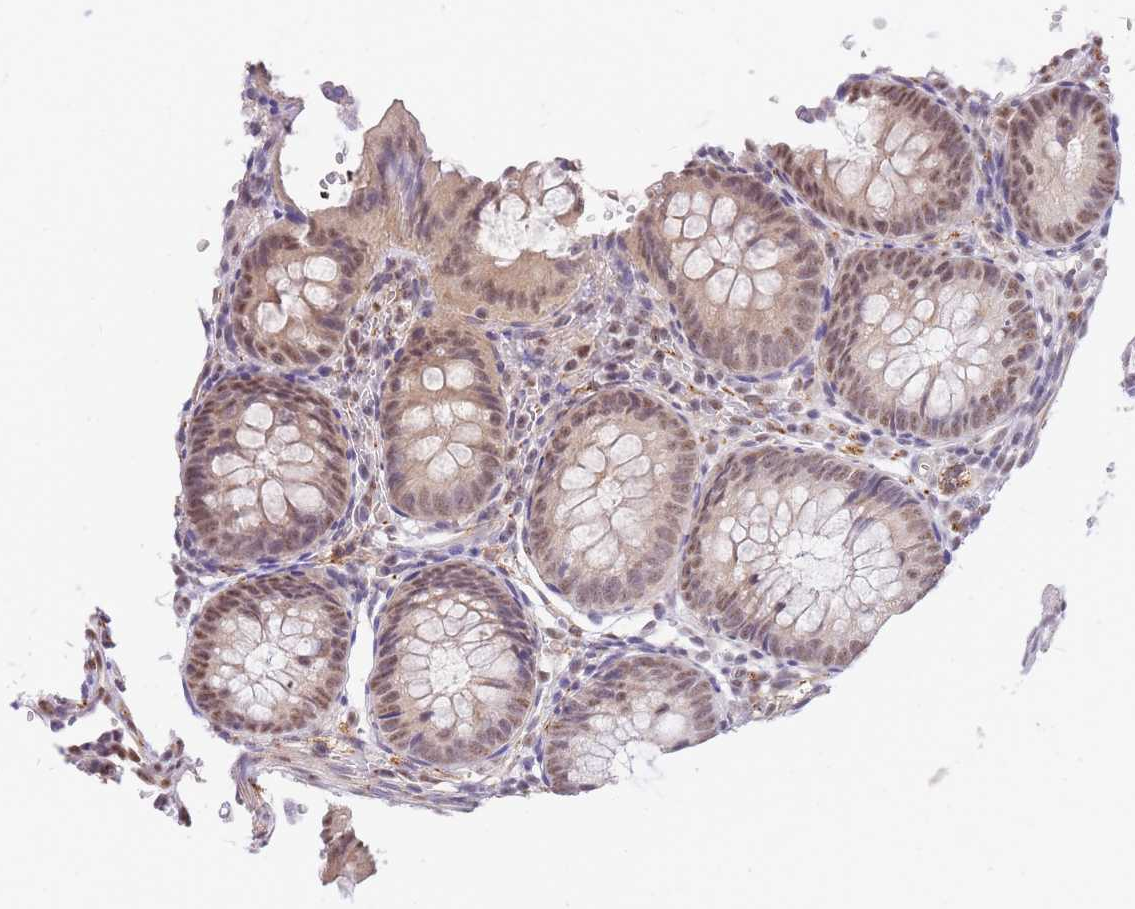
{"staining": {"intensity": "weak", "quantity": "25%-75%", "location": "cytoplasmic/membranous,nuclear"}, "tissue": "appendix", "cell_type": "Glandular cells", "image_type": "normal", "snomed": [{"axis": "morphology", "description": "Normal tissue, NOS"}, {"axis": "topography", "description": "Appendix"}], "caption": "Glandular cells show weak cytoplasmic/membranous,nuclear expression in approximately 25%-75% of cells in unremarkable appendix.", "gene": "S100PBP", "patient": {"sex": "male", "age": 1}}